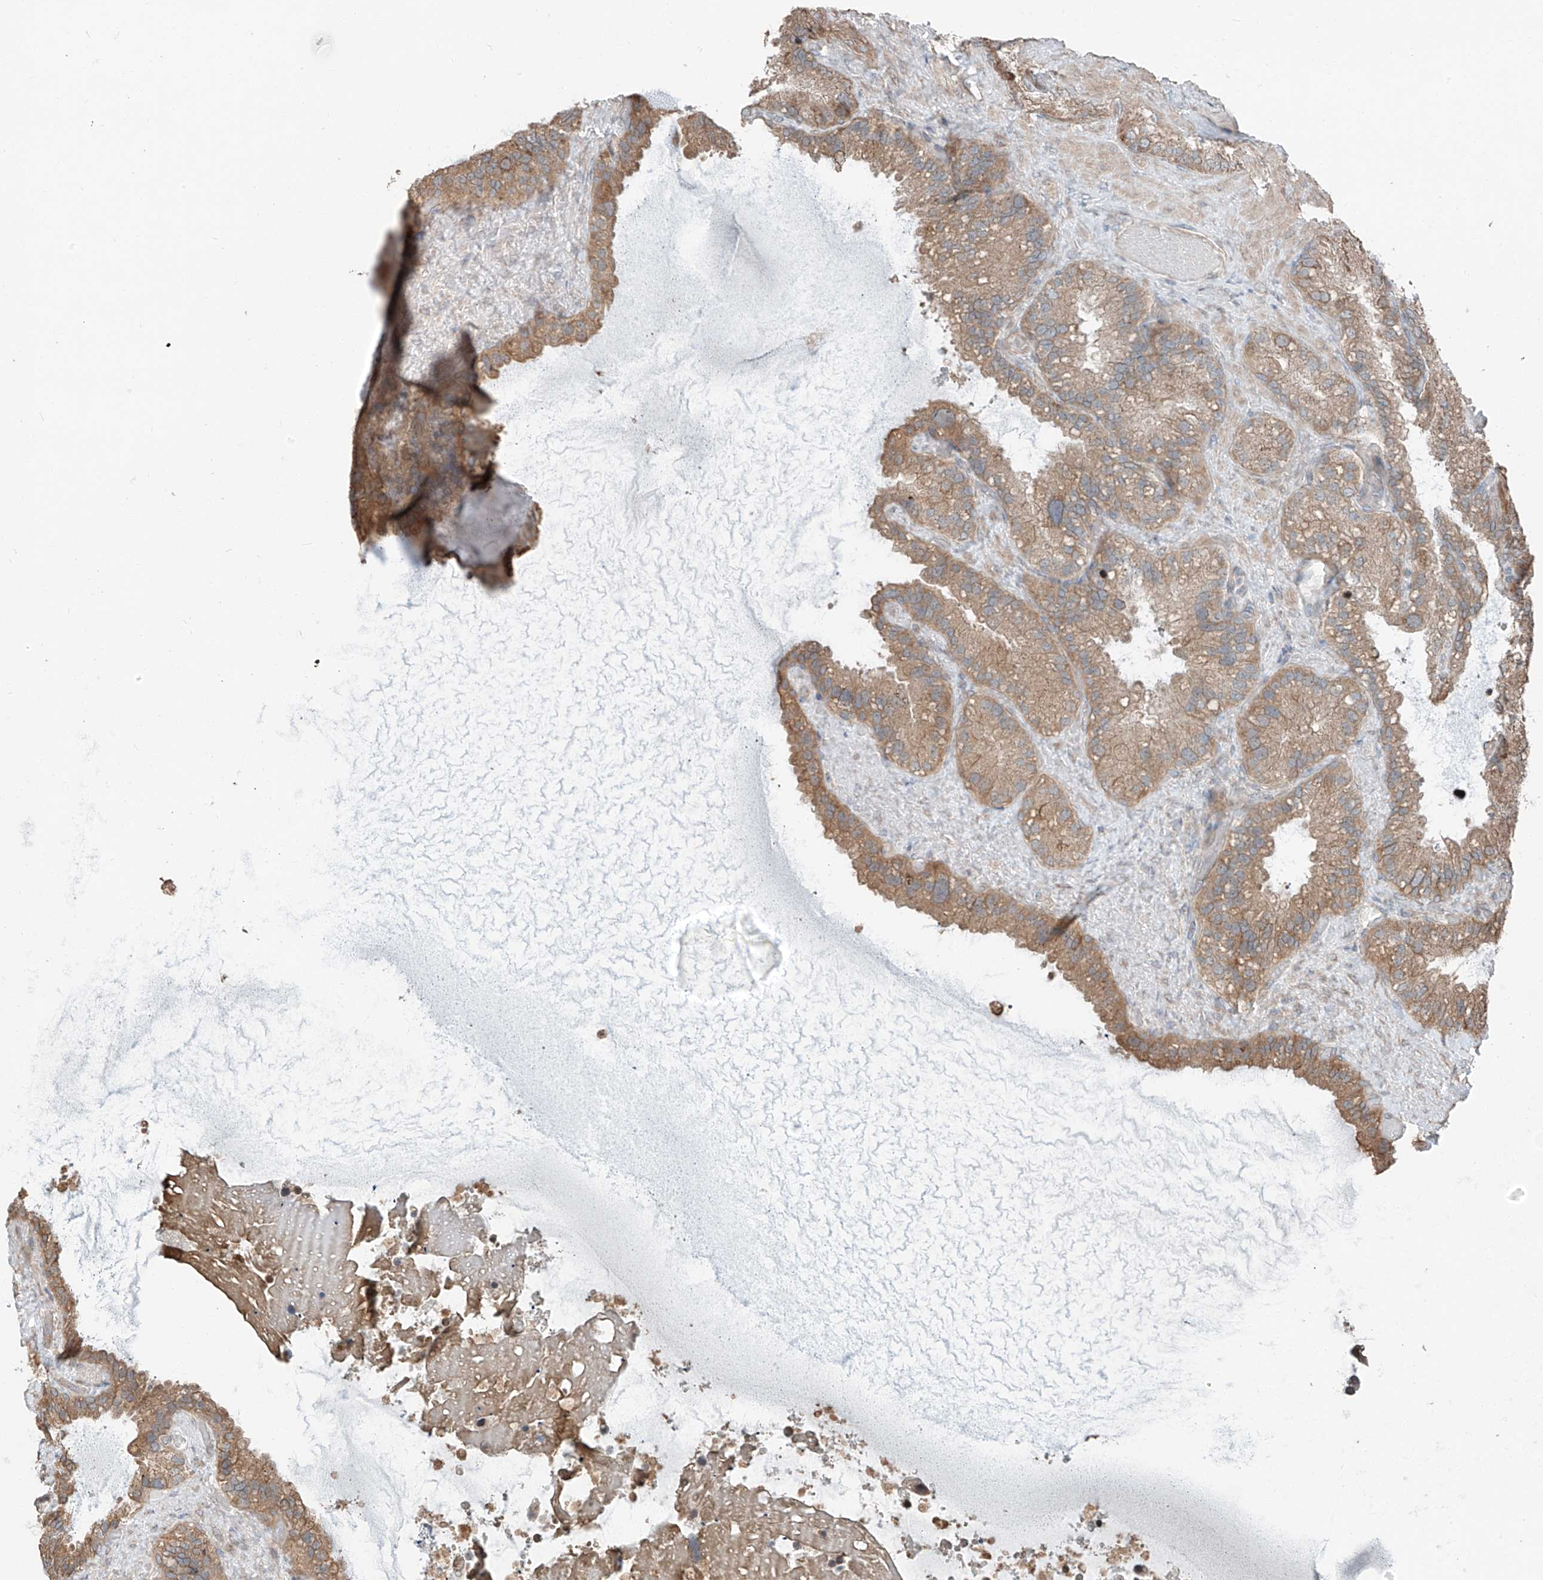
{"staining": {"intensity": "moderate", "quantity": ">75%", "location": "cytoplasmic/membranous"}, "tissue": "seminal vesicle", "cell_type": "Glandular cells", "image_type": "normal", "snomed": [{"axis": "morphology", "description": "Normal tissue, NOS"}, {"axis": "topography", "description": "Prostate"}, {"axis": "topography", "description": "Seminal veicle"}], "caption": "Immunohistochemical staining of benign seminal vesicle reveals moderate cytoplasmic/membranous protein staining in about >75% of glandular cells.", "gene": "CEP162", "patient": {"sex": "male", "age": 68}}